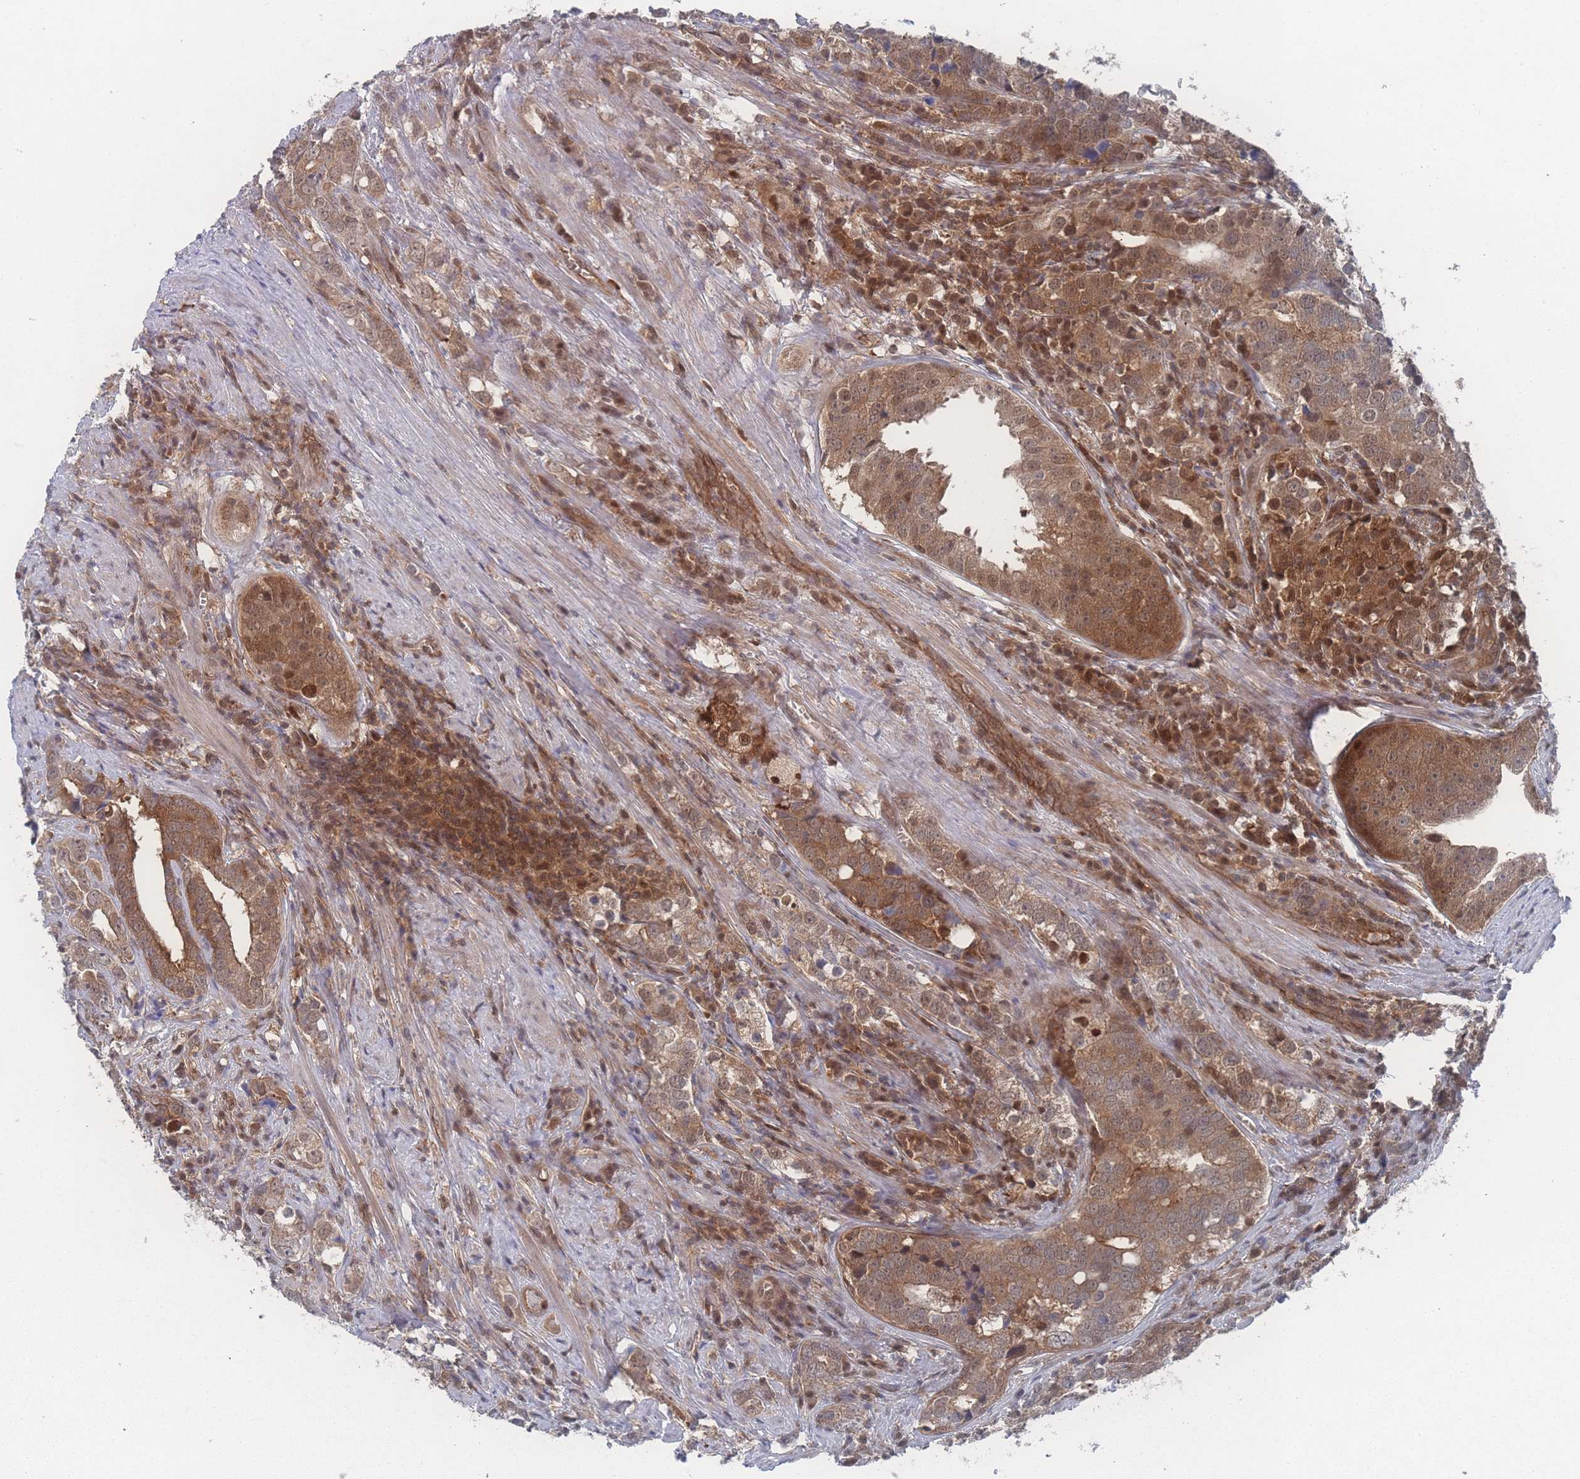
{"staining": {"intensity": "moderate", "quantity": ">75%", "location": "cytoplasmic/membranous,nuclear"}, "tissue": "prostate cancer", "cell_type": "Tumor cells", "image_type": "cancer", "snomed": [{"axis": "morphology", "description": "Adenocarcinoma, High grade"}, {"axis": "topography", "description": "Prostate"}], "caption": "Immunohistochemistry of human high-grade adenocarcinoma (prostate) demonstrates medium levels of moderate cytoplasmic/membranous and nuclear expression in about >75% of tumor cells.", "gene": "PSMA1", "patient": {"sex": "male", "age": 71}}